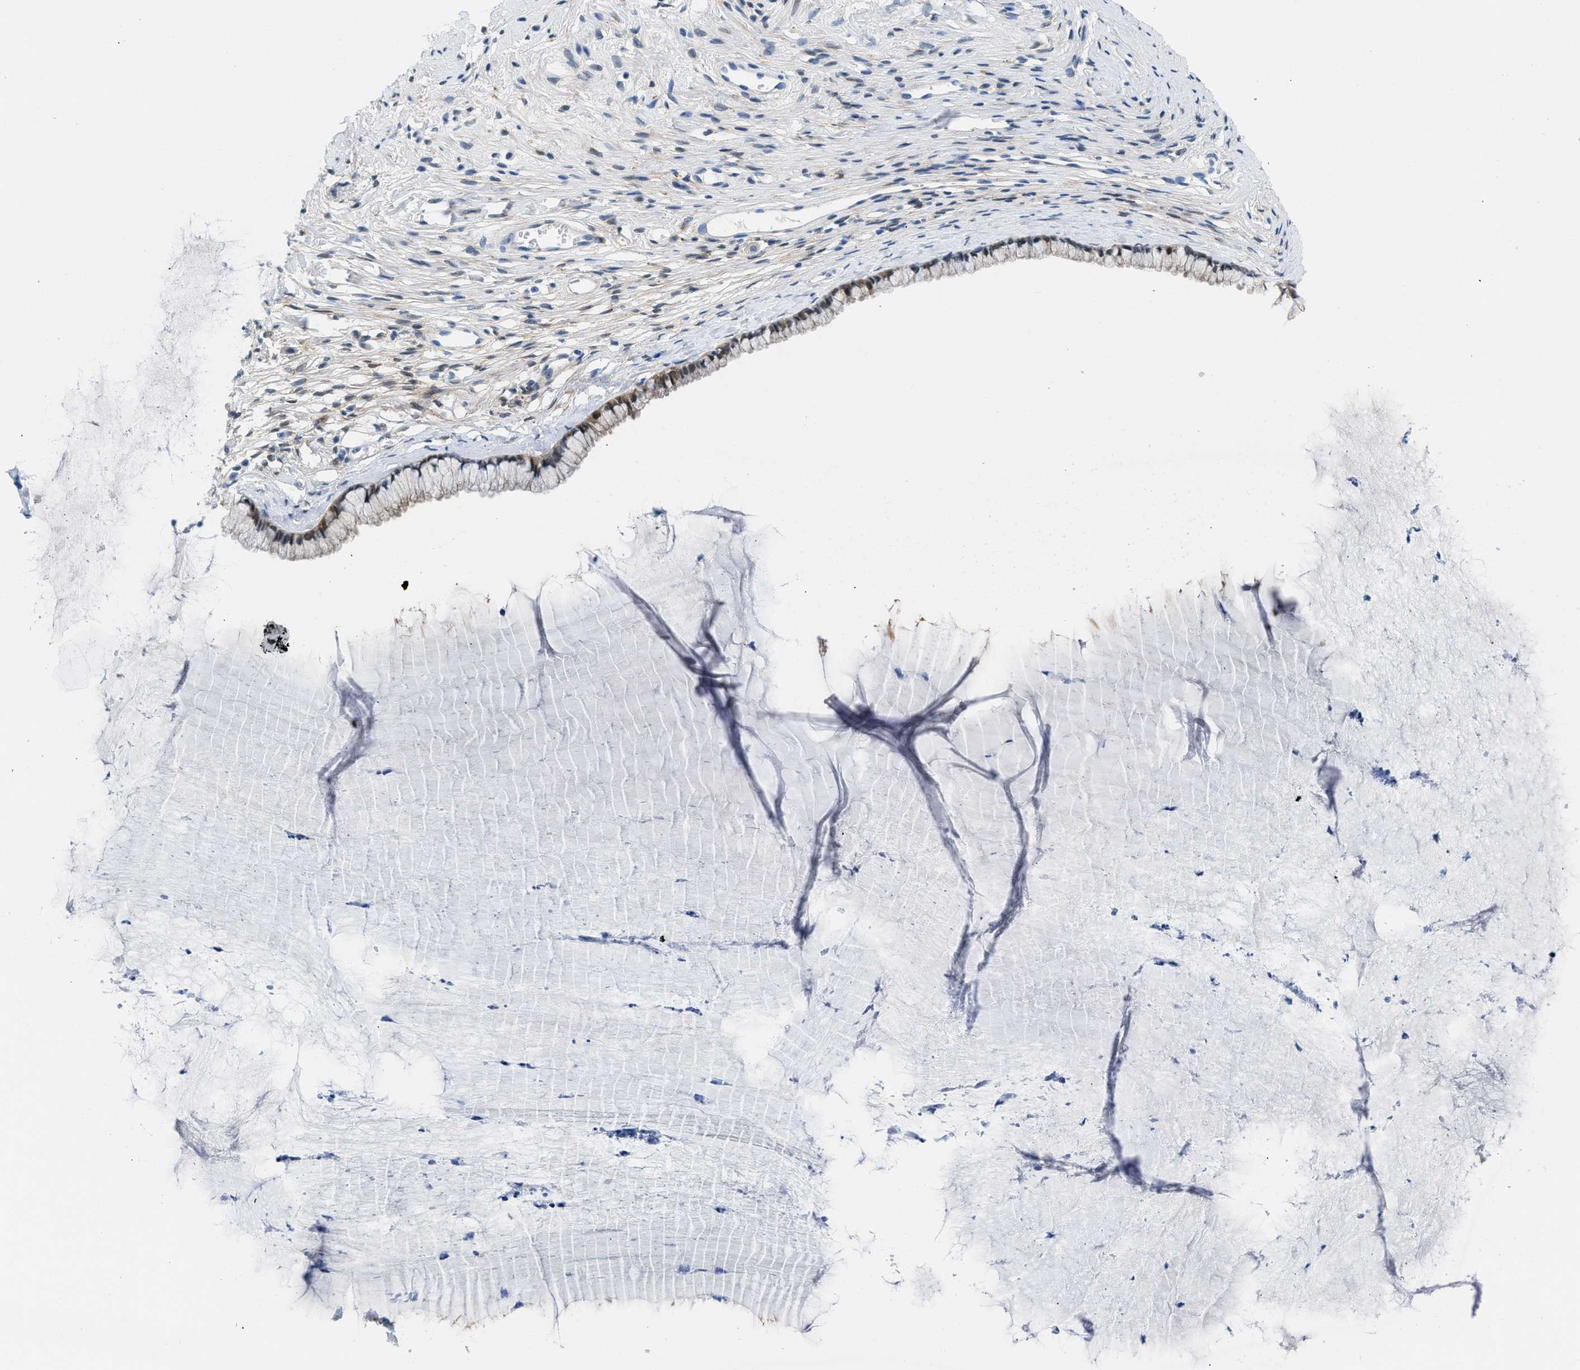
{"staining": {"intensity": "moderate", "quantity": "25%-75%", "location": "cytoplasmic/membranous,nuclear"}, "tissue": "cervix", "cell_type": "Glandular cells", "image_type": "normal", "snomed": [{"axis": "morphology", "description": "Normal tissue, NOS"}, {"axis": "topography", "description": "Cervix"}], "caption": "The immunohistochemical stain labels moderate cytoplasmic/membranous,nuclear positivity in glandular cells of normal cervix. (Brightfield microscopy of DAB IHC at high magnification).", "gene": "CBR1", "patient": {"sex": "female", "age": 77}}